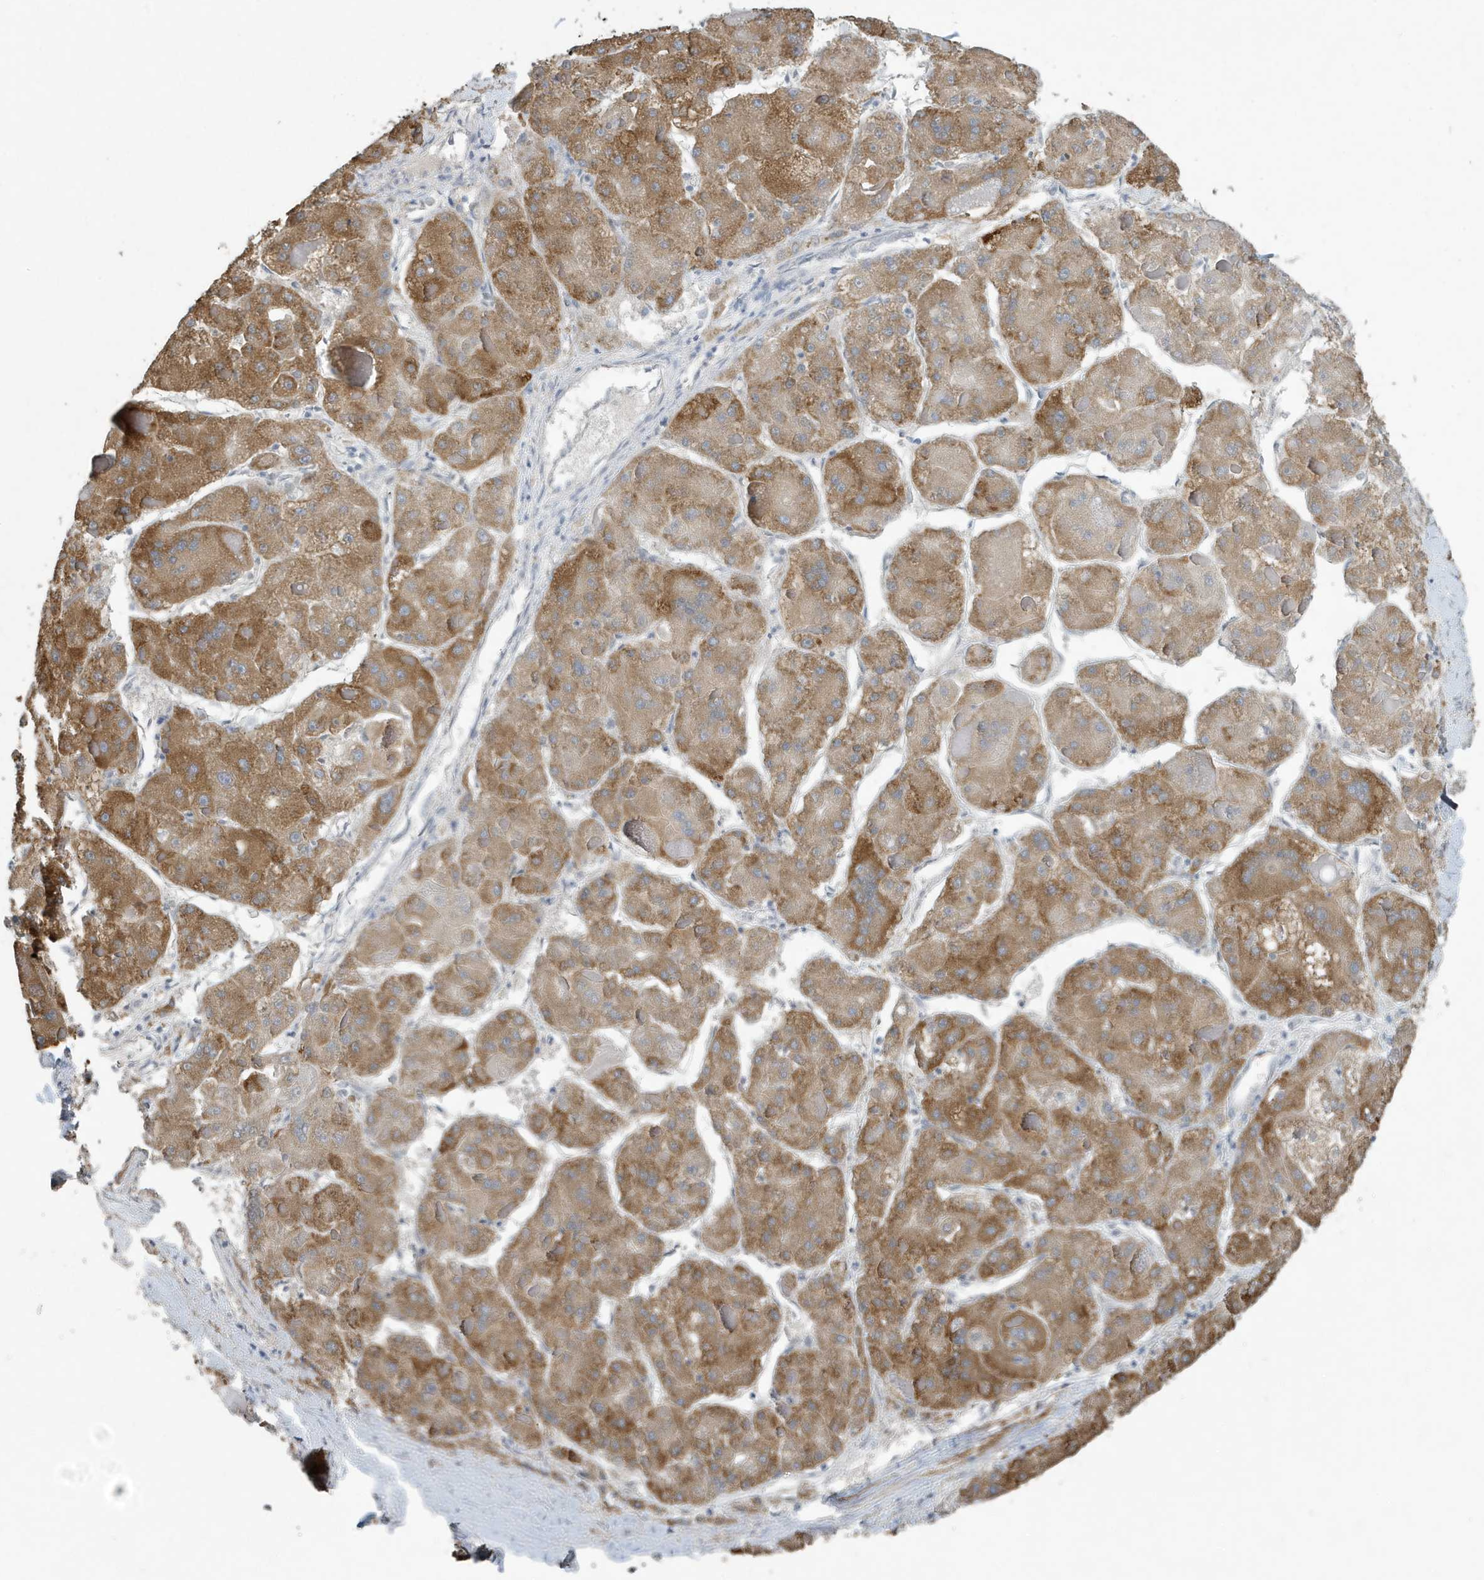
{"staining": {"intensity": "moderate", "quantity": ">75%", "location": "cytoplasmic/membranous"}, "tissue": "liver cancer", "cell_type": "Tumor cells", "image_type": "cancer", "snomed": [{"axis": "morphology", "description": "Carcinoma, Hepatocellular, NOS"}, {"axis": "topography", "description": "Liver"}], "caption": "This image demonstrates immunohistochemistry (IHC) staining of human hepatocellular carcinoma (liver), with medium moderate cytoplasmic/membranous staining in approximately >75% of tumor cells.", "gene": "UGT2B4", "patient": {"sex": "female", "age": 73}}